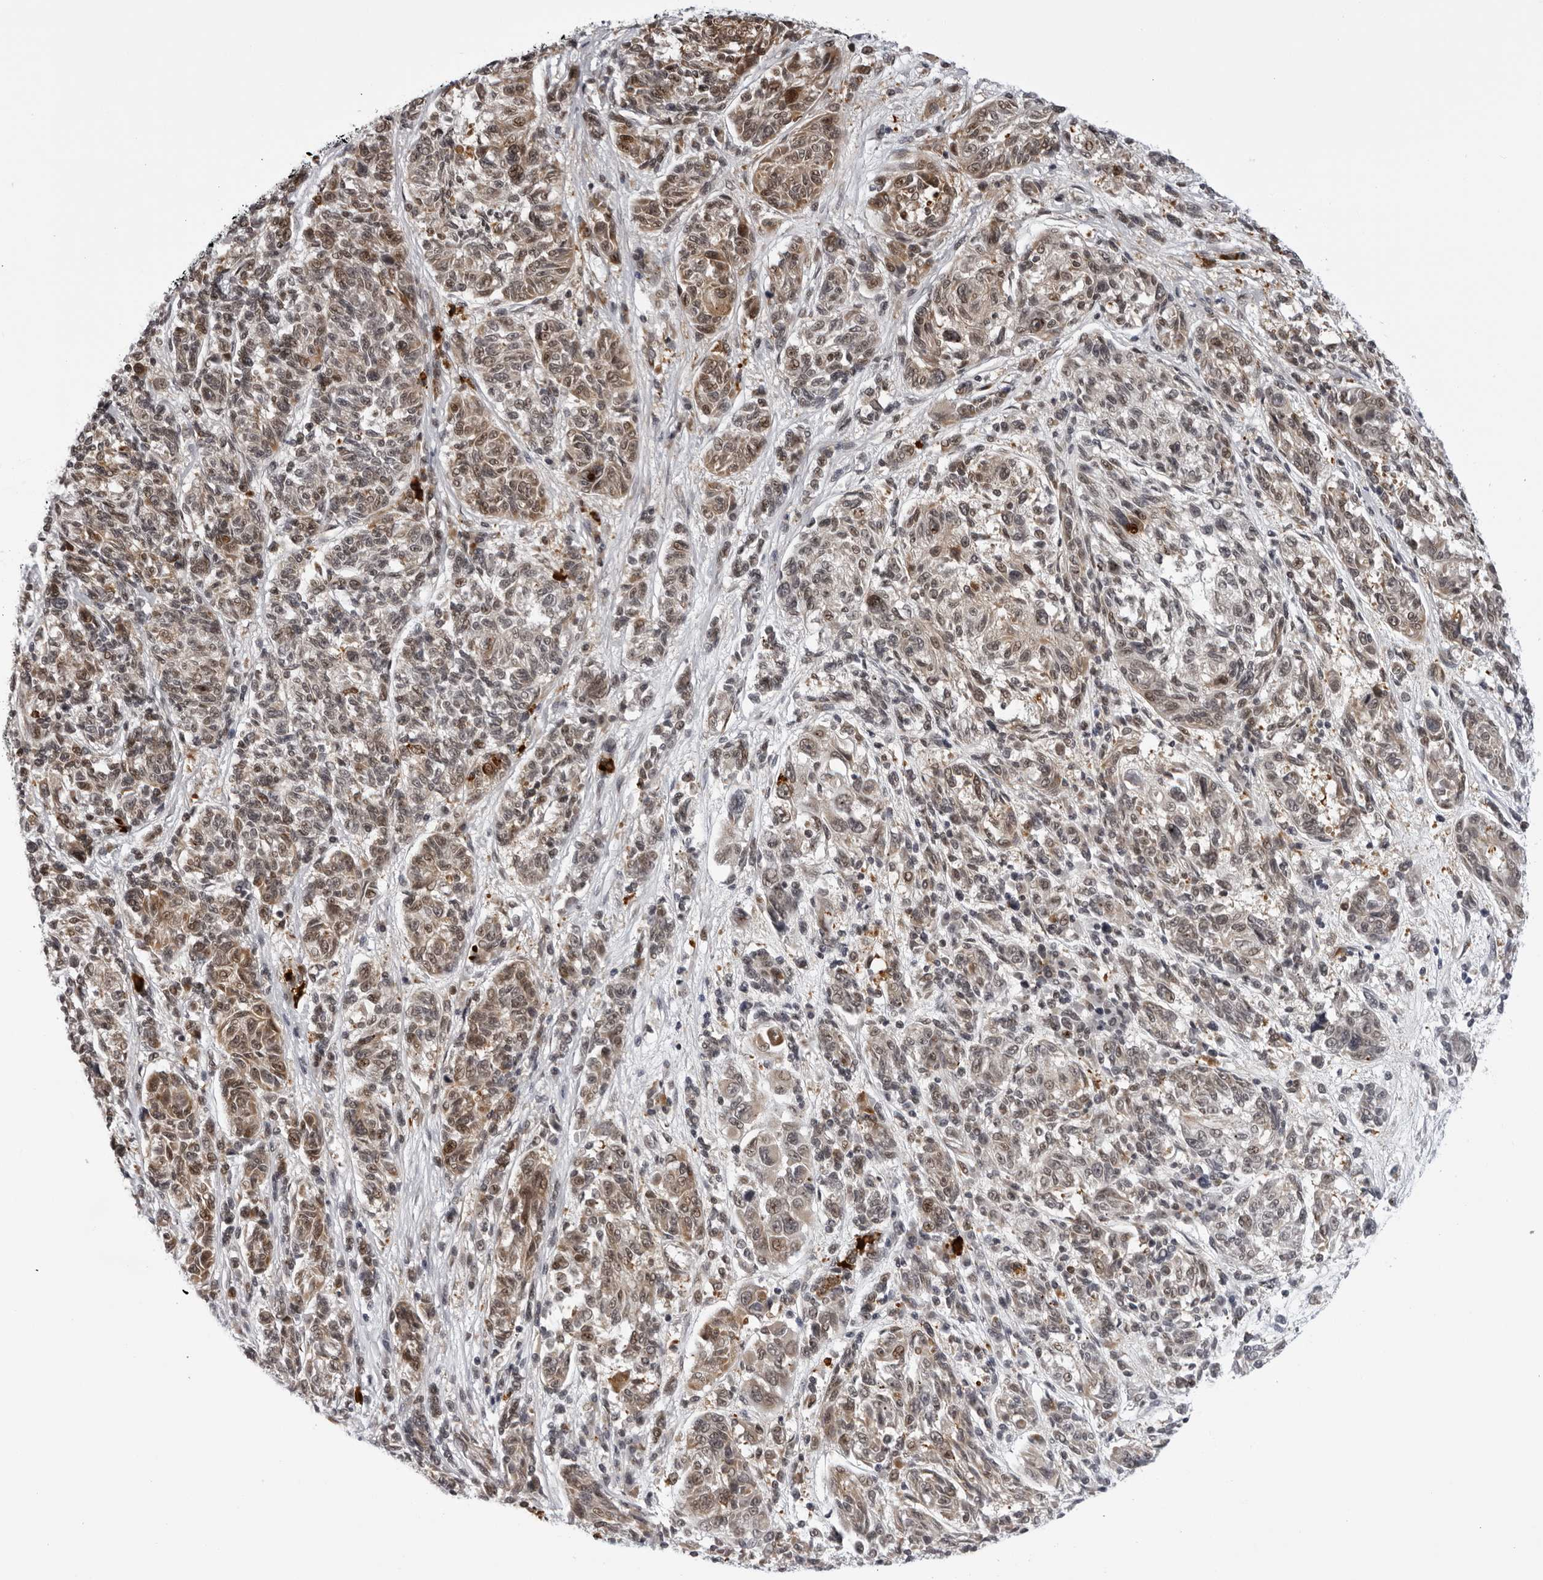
{"staining": {"intensity": "moderate", "quantity": "25%-75%", "location": "cytoplasmic/membranous,nuclear"}, "tissue": "melanoma", "cell_type": "Tumor cells", "image_type": "cancer", "snomed": [{"axis": "morphology", "description": "Malignant melanoma, NOS"}, {"axis": "topography", "description": "Skin"}], "caption": "The image displays immunohistochemical staining of malignant melanoma. There is moderate cytoplasmic/membranous and nuclear staining is present in about 25%-75% of tumor cells.", "gene": "GCSAML", "patient": {"sex": "male", "age": 53}}